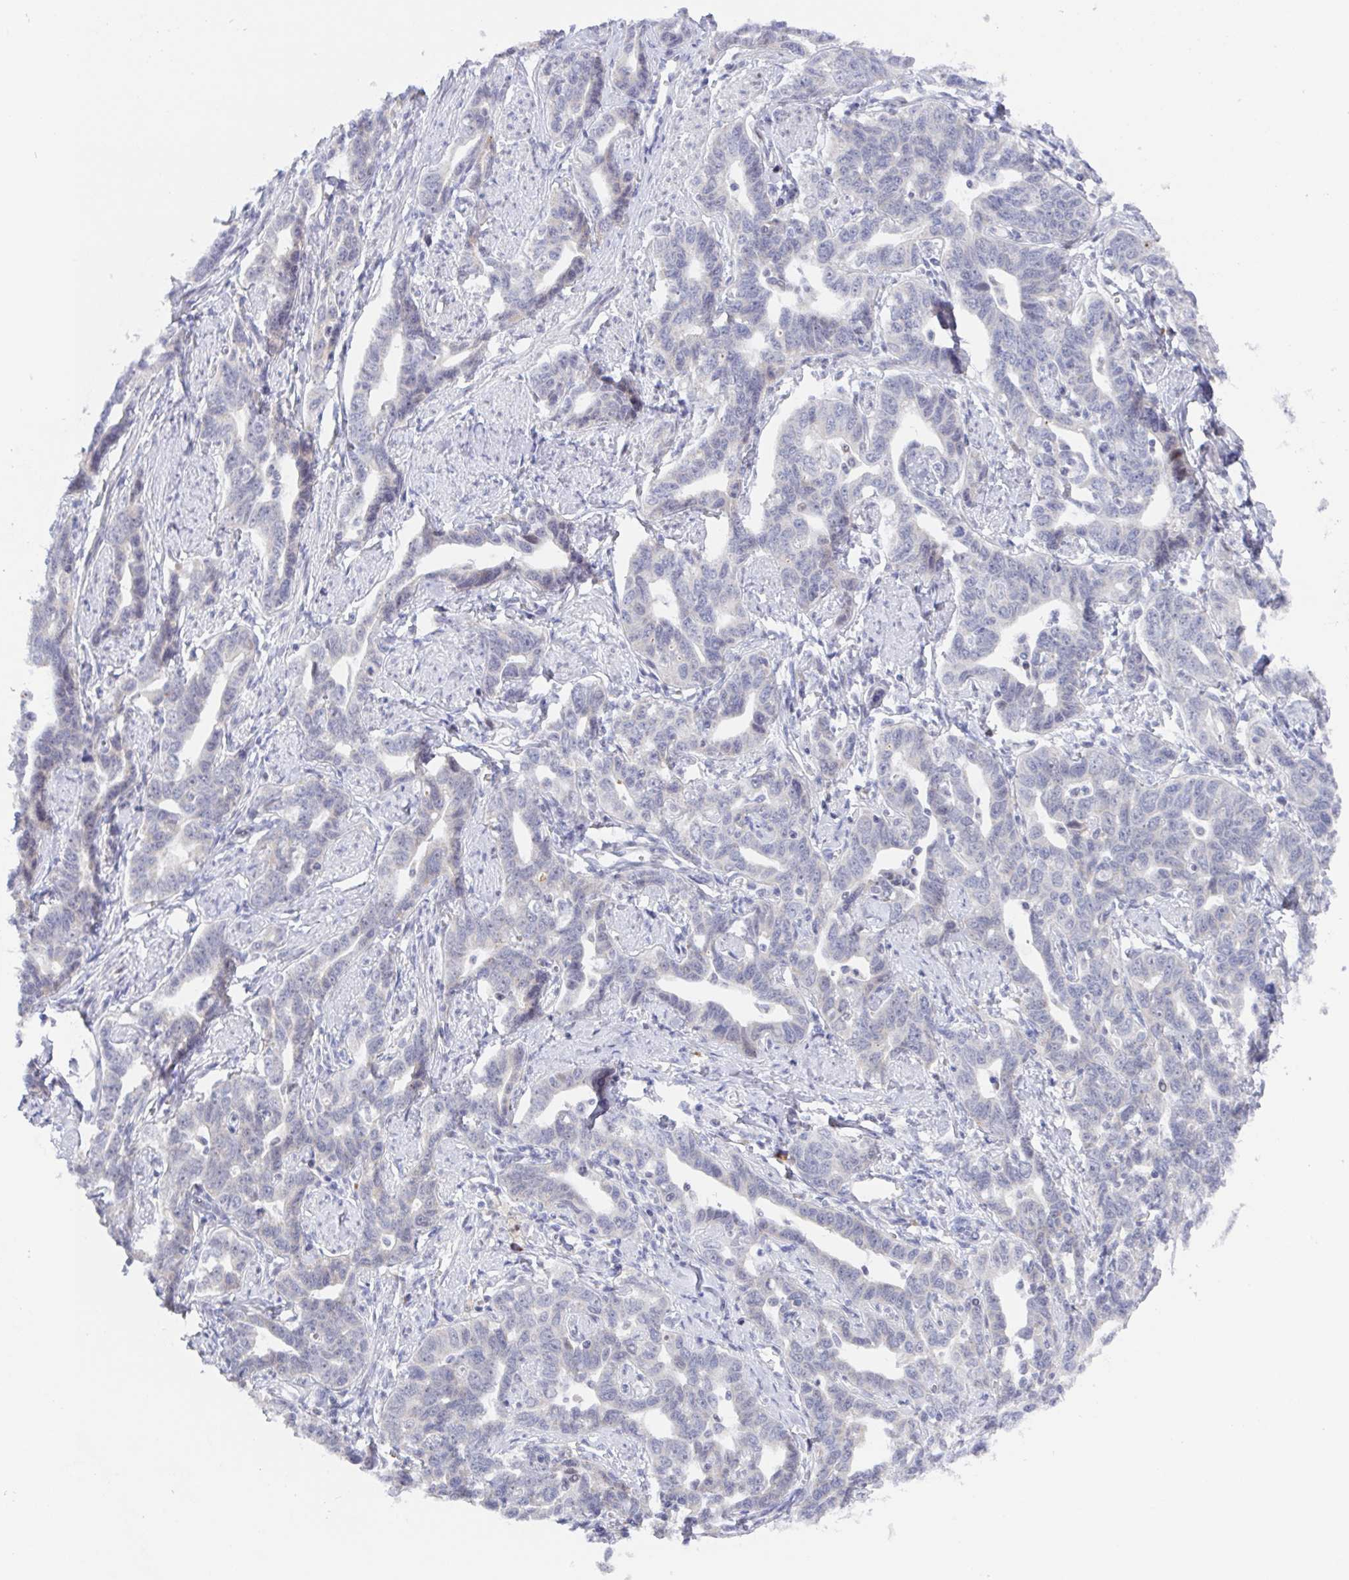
{"staining": {"intensity": "negative", "quantity": "none", "location": "none"}, "tissue": "ovarian cancer", "cell_type": "Tumor cells", "image_type": "cancer", "snomed": [{"axis": "morphology", "description": "Cystadenocarcinoma, serous, NOS"}, {"axis": "topography", "description": "Ovary"}], "caption": "The photomicrograph shows no significant positivity in tumor cells of ovarian cancer. Nuclei are stained in blue.", "gene": "POU2F3", "patient": {"sex": "female", "age": 69}}